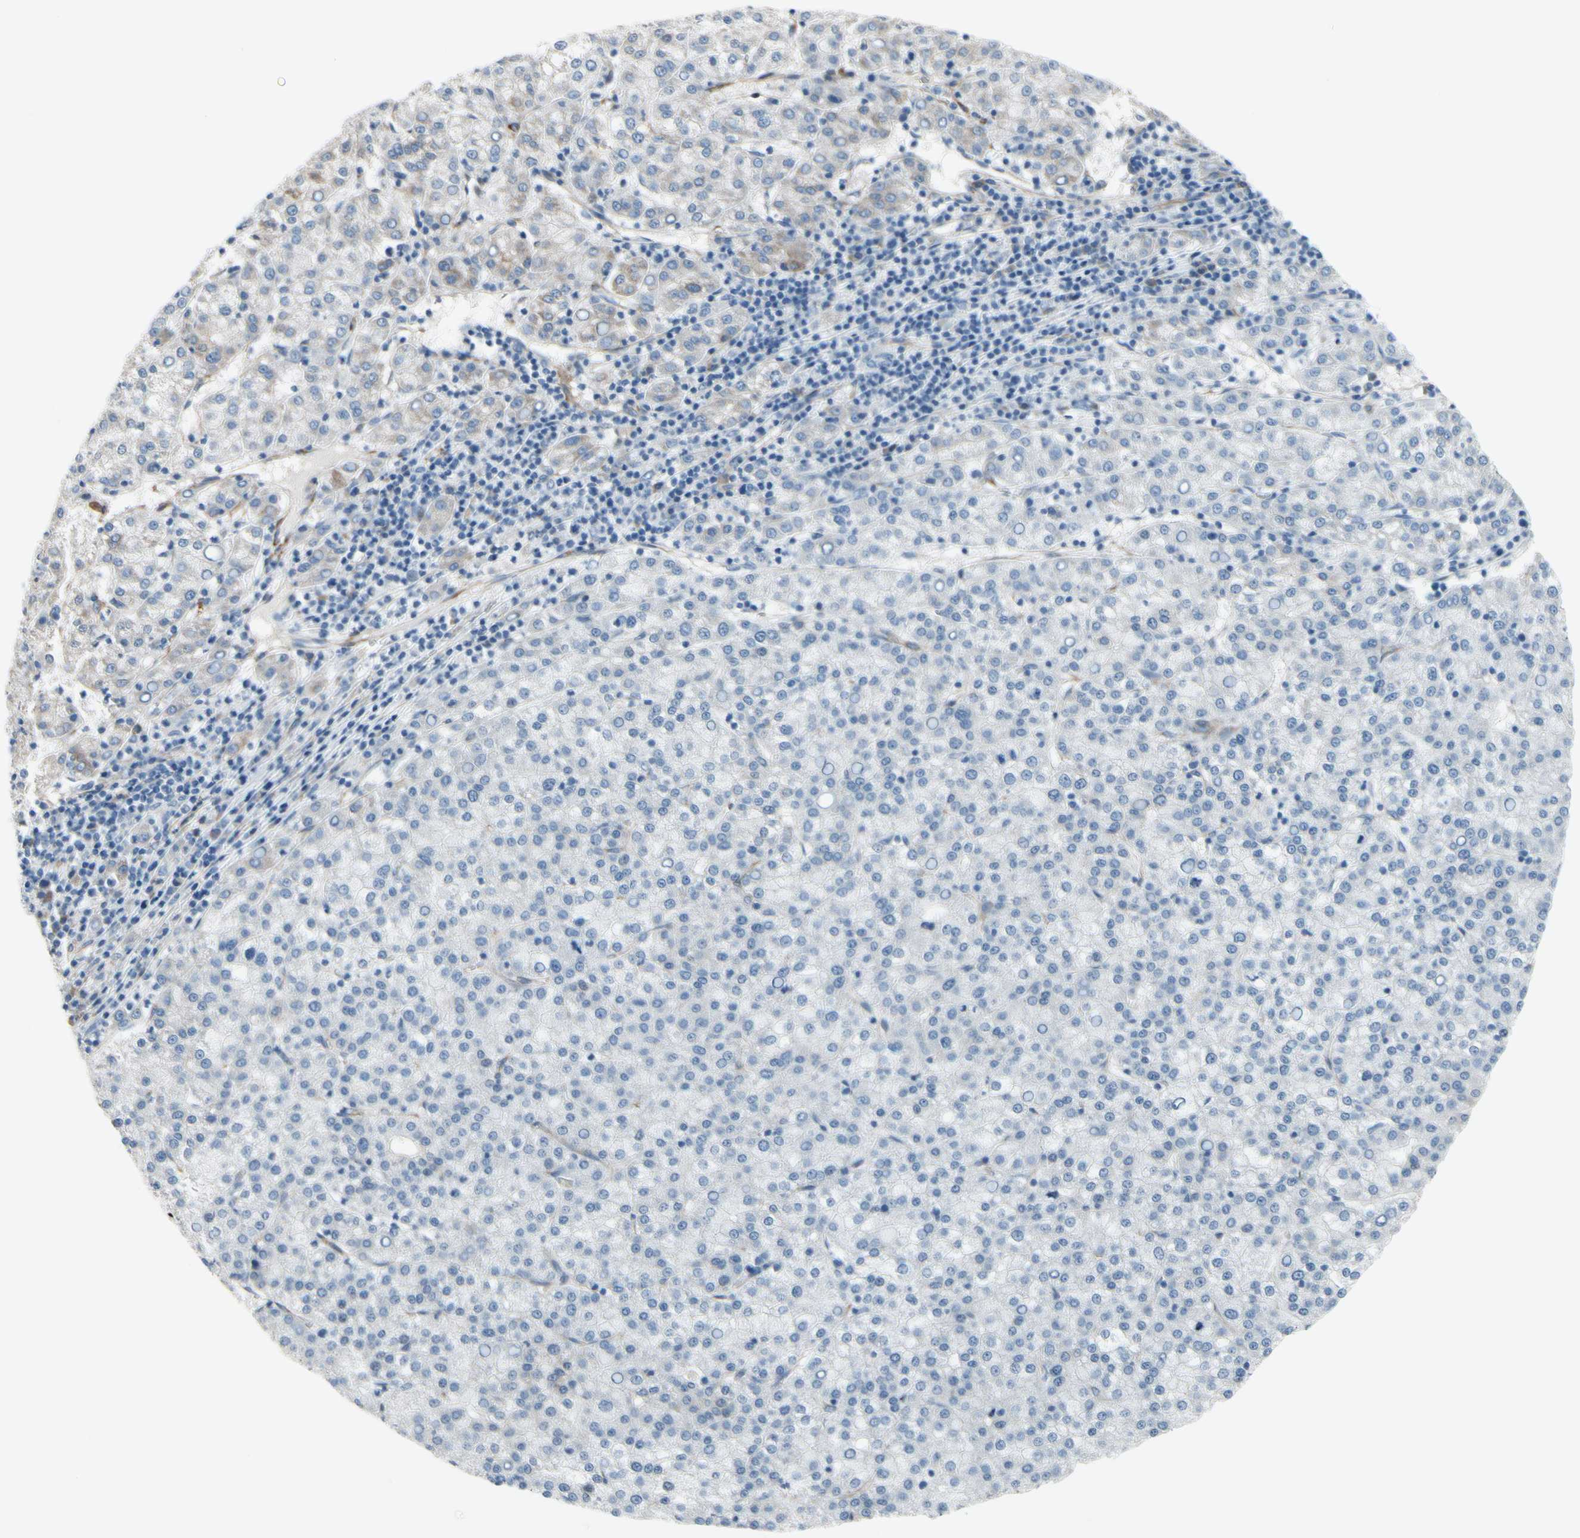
{"staining": {"intensity": "weak", "quantity": "<25%", "location": "cytoplasmic/membranous"}, "tissue": "liver cancer", "cell_type": "Tumor cells", "image_type": "cancer", "snomed": [{"axis": "morphology", "description": "Carcinoma, Hepatocellular, NOS"}, {"axis": "topography", "description": "Liver"}], "caption": "Tumor cells show no significant protein positivity in hepatocellular carcinoma (liver).", "gene": "MAP2", "patient": {"sex": "female", "age": 58}}